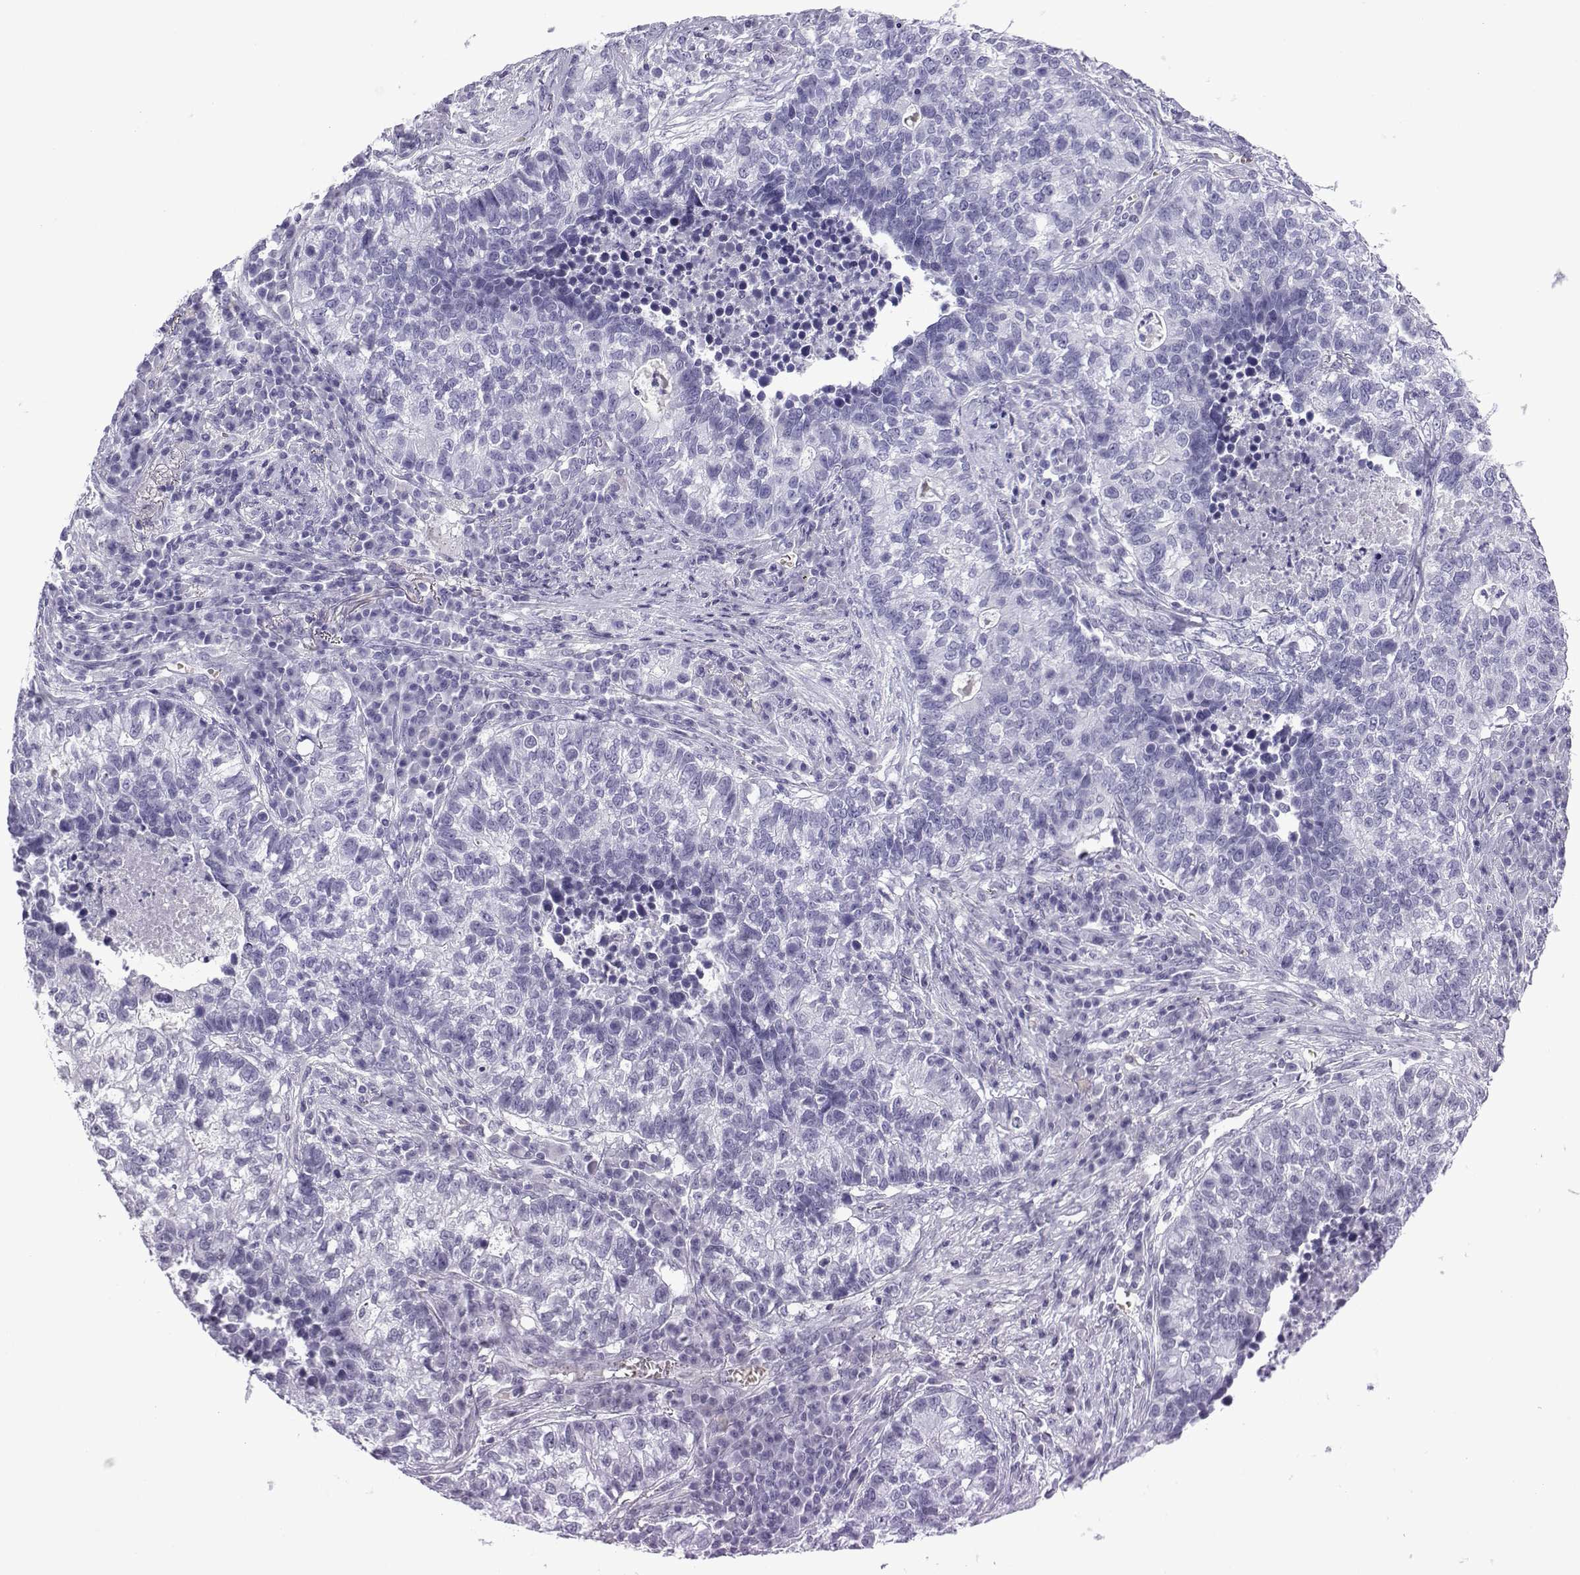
{"staining": {"intensity": "negative", "quantity": "none", "location": "none"}, "tissue": "lung cancer", "cell_type": "Tumor cells", "image_type": "cancer", "snomed": [{"axis": "morphology", "description": "Adenocarcinoma, NOS"}, {"axis": "topography", "description": "Lung"}], "caption": "High magnification brightfield microscopy of adenocarcinoma (lung) stained with DAB (3,3'-diaminobenzidine) (brown) and counterstained with hematoxylin (blue): tumor cells show no significant staining. (DAB immunohistochemistry (IHC) visualized using brightfield microscopy, high magnification).", "gene": "TRIM46", "patient": {"sex": "male", "age": 57}}